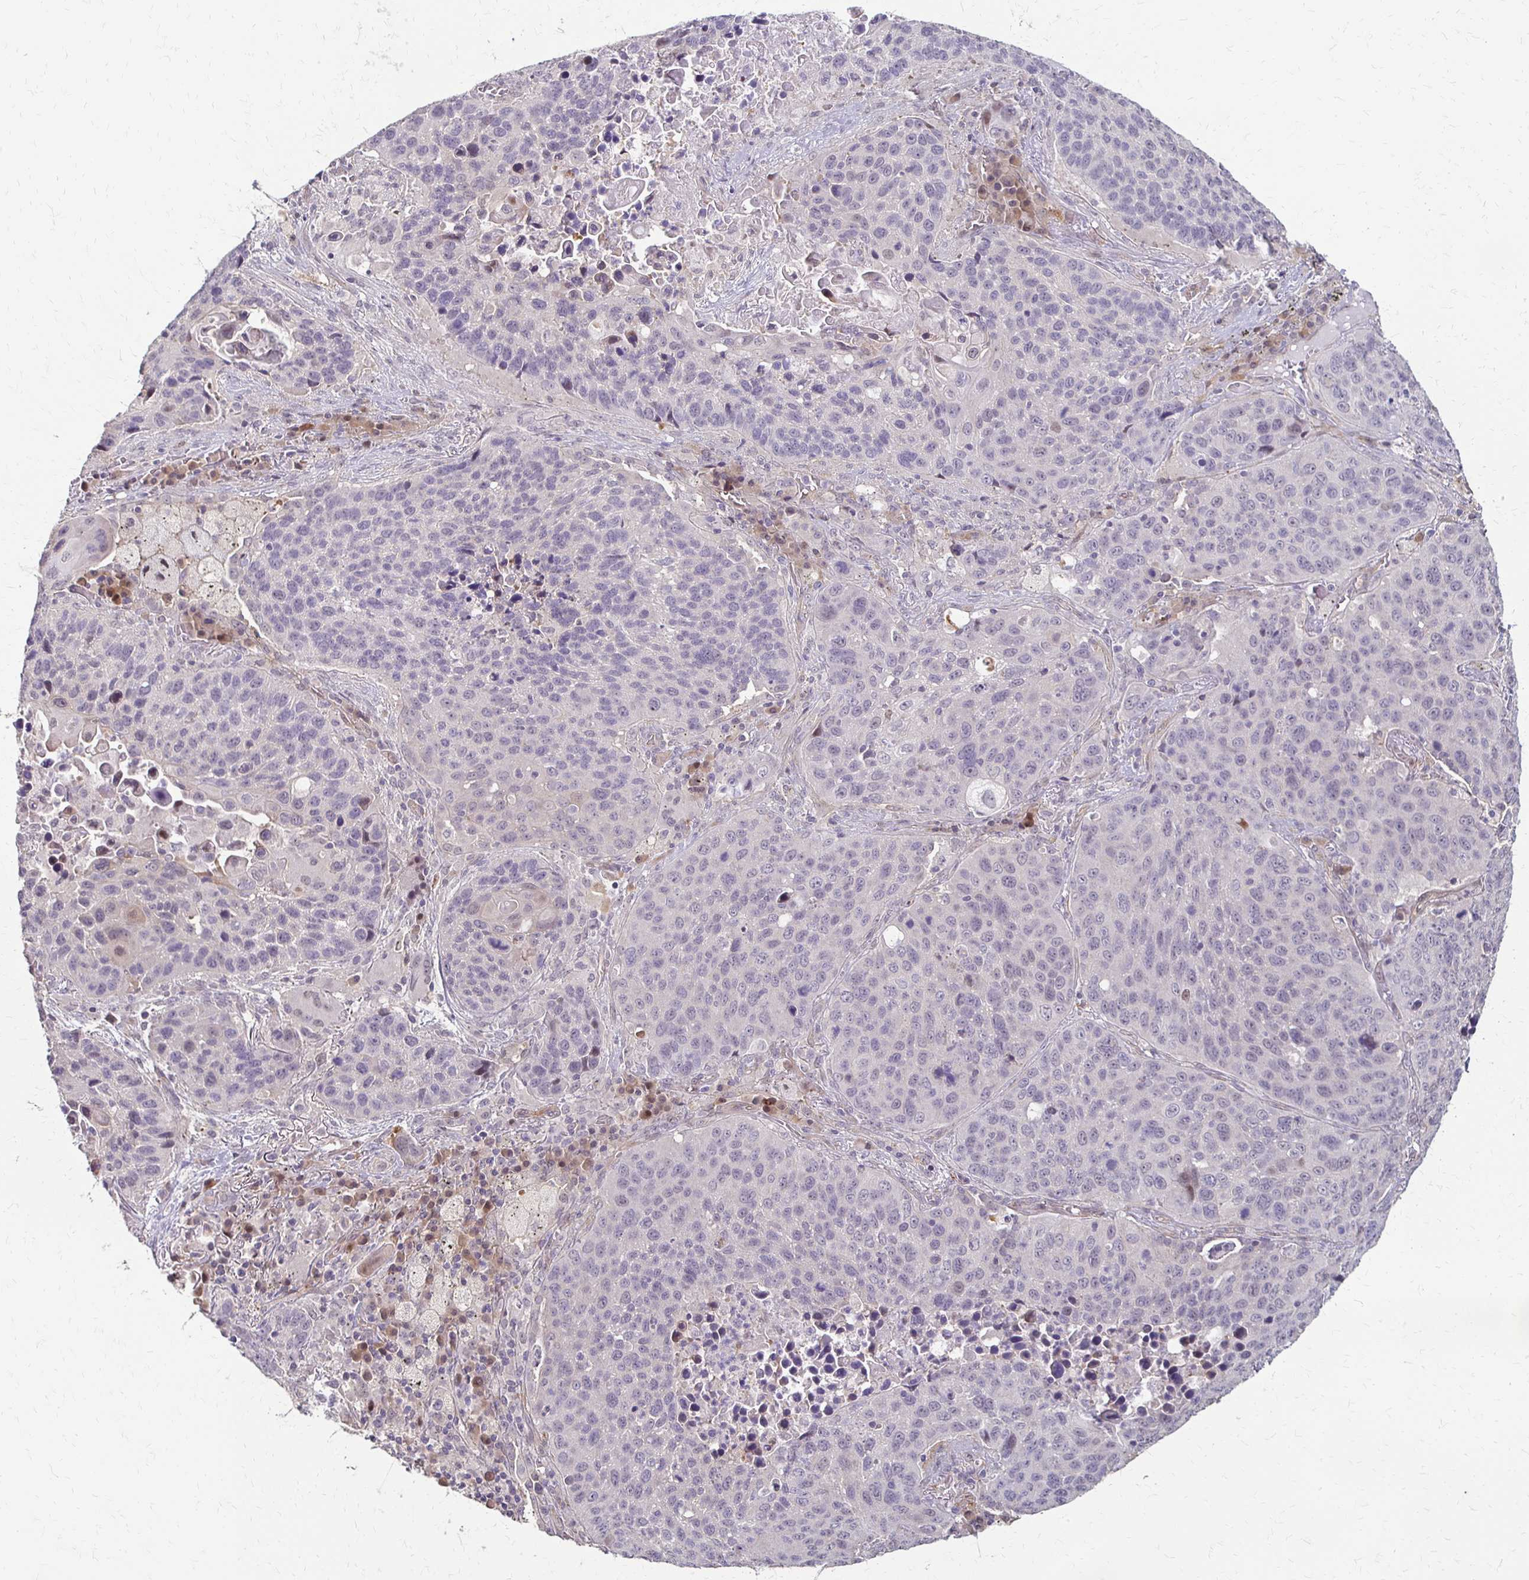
{"staining": {"intensity": "negative", "quantity": "none", "location": "none"}, "tissue": "lung cancer", "cell_type": "Tumor cells", "image_type": "cancer", "snomed": [{"axis": "morphology", "description": "Squamous cell carcinoma, NOS"}, {"axis": "topography", "description": "Lung"}], "caption": "This is a micrograph of immunohistochemistry staining of squamous cell carcinoma (lung), which shows no expression in tumor cells.", "gene": "CFL2", "patient": {"sex": "male", "age": 68}}